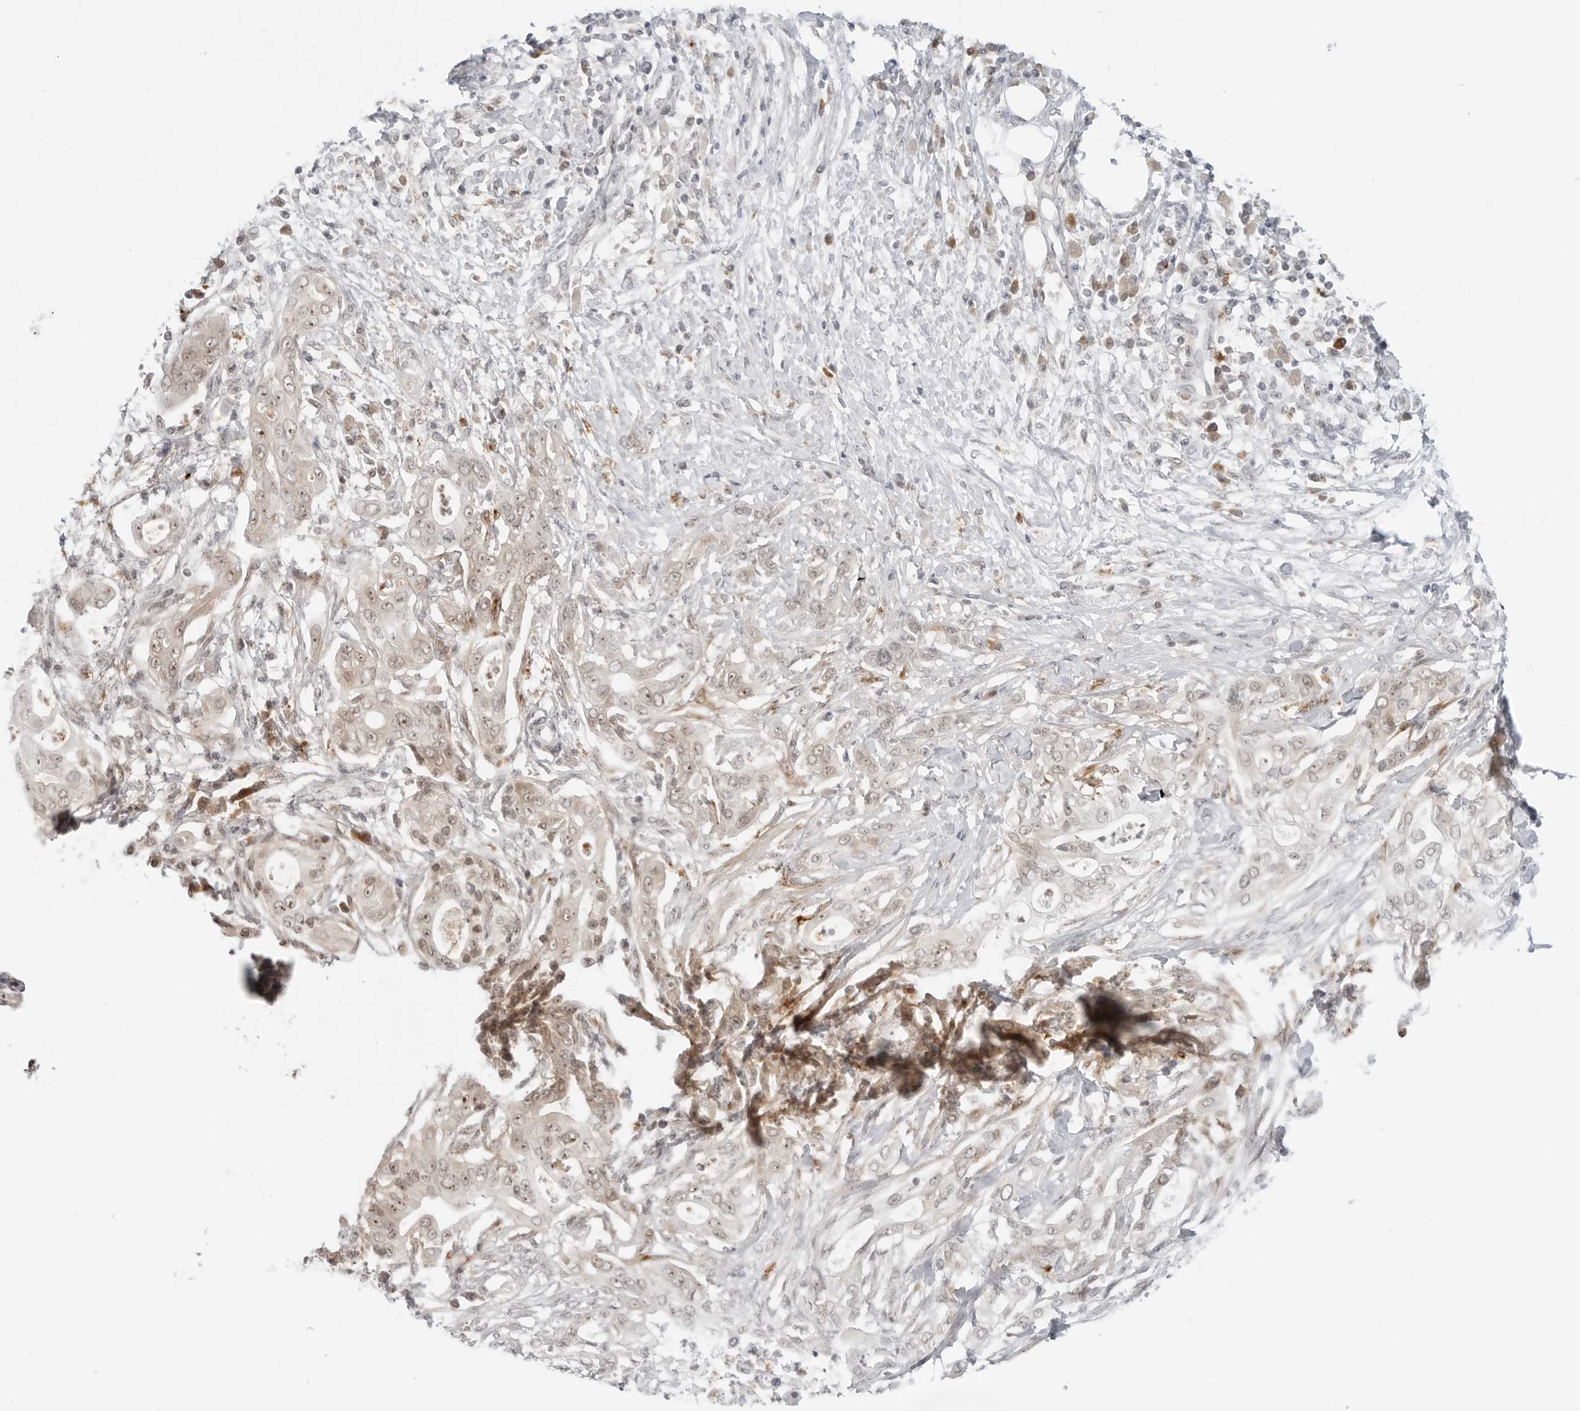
{"staining": {"intensity": "weak", "quantity": "<25%", "location": "cytoplasmic/membranous,nuclear"}, "tissue": "pancreatic cancer", "cell_type": "Tumor cells", "image_type": "cancer", "snomed": [{"axis": "morphology", "description": "Adenocarcinoma, NOS"}, {"axis": "topography", "description": "Pancreas"}], "caption": "A histopathology image of human pancreatic cancer (adenocarcinoma) is negative for staining in tumor cells.", "gene": "SUGCT", "patient": {"sex": "male", "age": 58}}